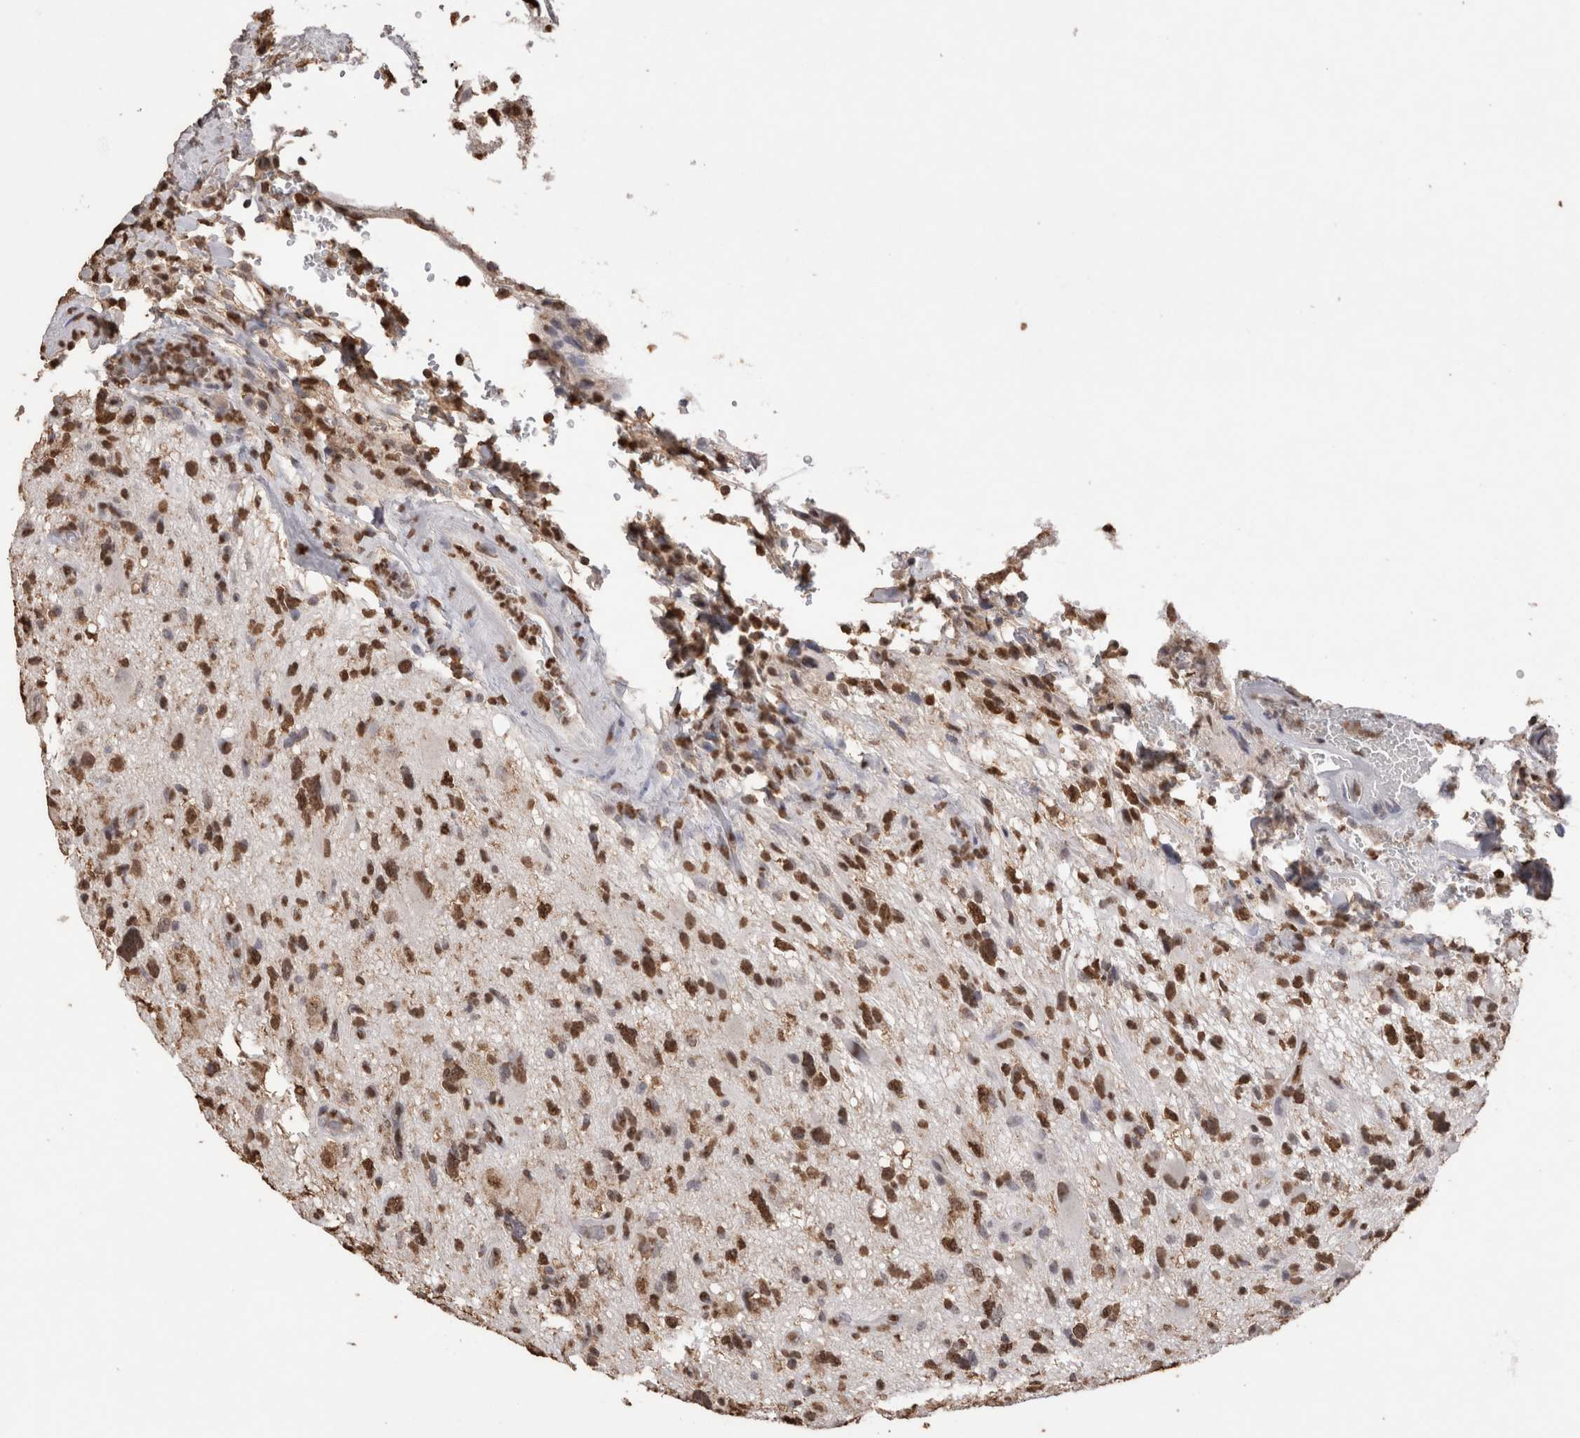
{"staining": {"intensity": "strong", "quantity": ">75%", "location": "nuclear"}, "tissue": "glioma", "cell_type": "Tumor cells", "image_type": "cancer", "snomed": [{"axis": "morphology", "description": "Glioma, malignant, High grade"}, {"axis": "topography", "description": "Brain"}], "caption": "About >75% of tumor cells in human malignant high-grade glioma exhibit strong nuclear protein positivity as visualized by brown immunohistochemical staining.", "gene": "NTHL1", "patient": {"sex": "male", "age": 33}}